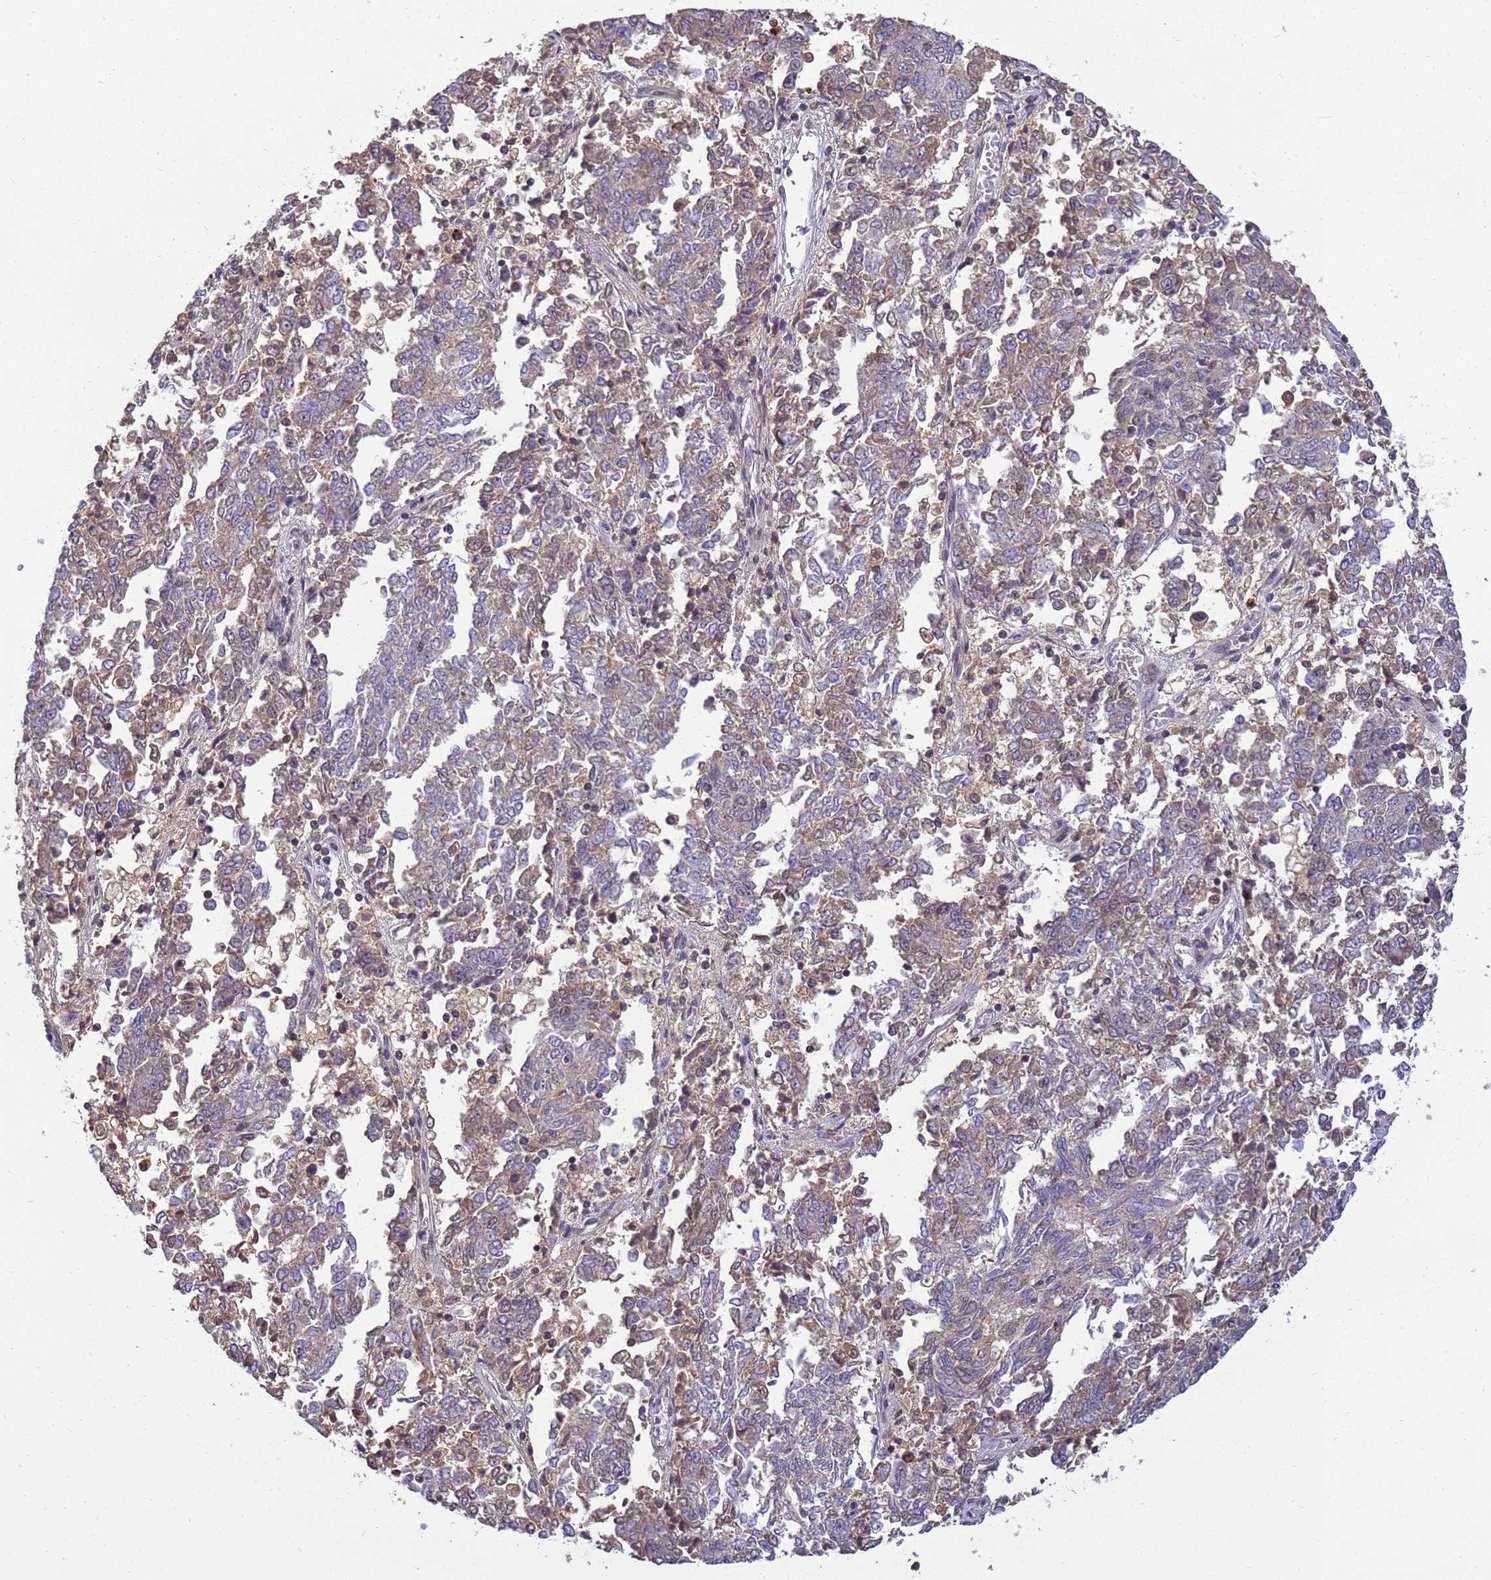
{"staining": {"intensity": "weak", "quantity": "25%-75%", "location": "cytoplasmic/membranous"}, "tissue": "endometrial cancer", "cell_type": "Tumor cells", "image_type": "cancer", "snomed": [{"axis": "morphology", "description": "Adenocarcinoma, NOS"}, {"axis": "topography", "description": "Endometrium"}], "caption": "A brown stain highlights weak cytoplasmic/membranous expression of a protein in human endometrial adenocarcinoma tumor cells.", "gene": "TMEM74B", "patient": {"sex": "female", "age": 80}}